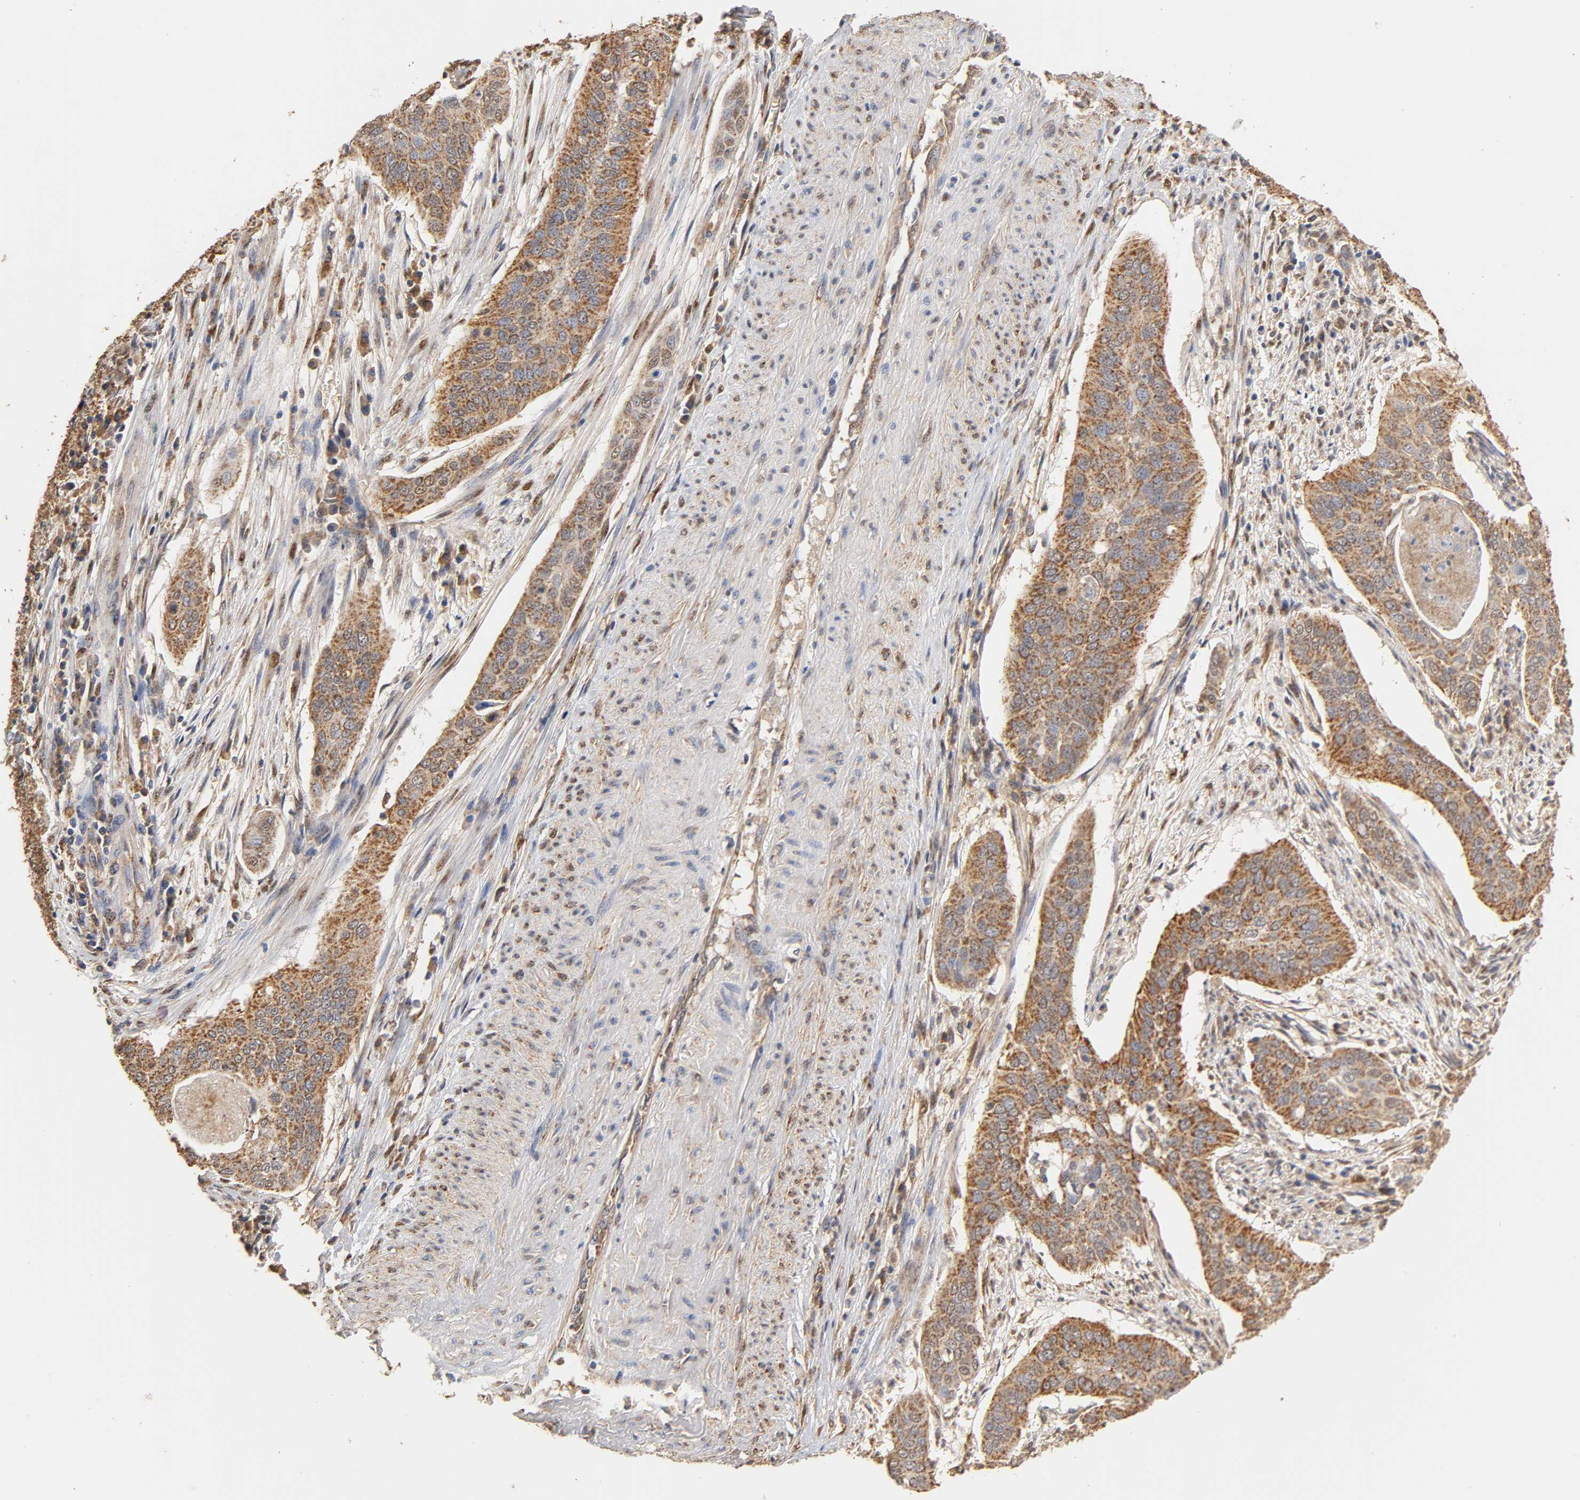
{"staining": {"intensity": "moderate", "quantity": ">75%", "location": "cytoplasmic/membranous"}, "tissue": "cervical cancer", "cell_type": "Tumor cells", "image_type": "cancer", "snomed": [{"axis": "morphology", "description": "Squamous cell carcinoma, NOS"}, {"axis": "topography", "description": "Cervix"}], "caption": "IHC micrograph of neoplastic tissue: cervical cancer (squamous cell carcinoma) stained using immunohistochemistry demonstrates medium levels of moderate protein expression localized specifically in the cytoplasmic/membranous of tumor cells, appearing as a cytoplasmic/membranous brown color.", "gene": "PKN1", "patient": {"sex": "female", "age": 39}}